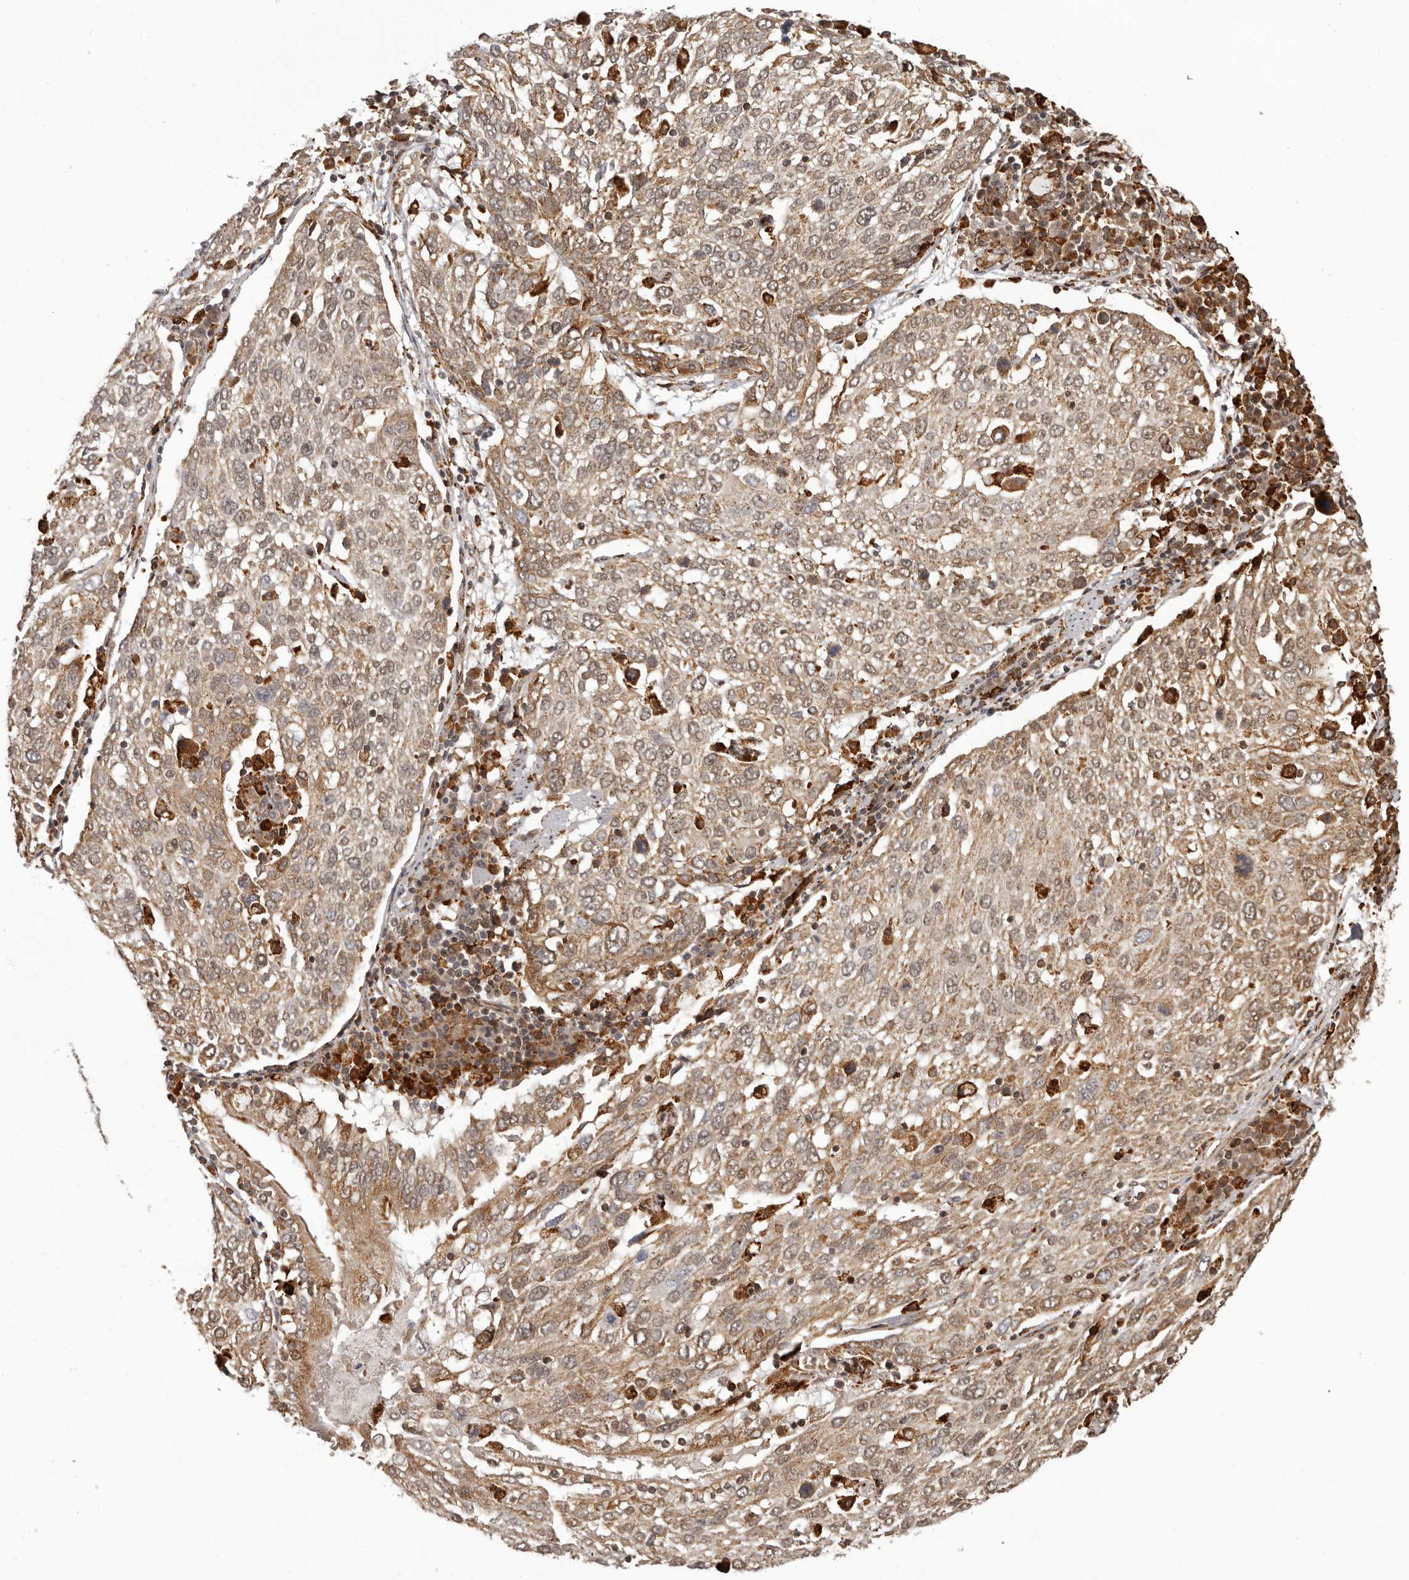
{"staining": {"intensity": "moderate", "quantity": ">75%", "location": "cytoplasmic/membranous,nuclear"}, "tissue": "lung cancer", "cell_type": "Tumor cells", "image_type": "cancer", "snomed": [{"axis": "morphology", "description": "Squamous cell carcinoma, NOS"}, {"axis": "topography", "description": "Lung"}], "caption": "This histopathology image exhibits immunohistochemistry (IHC) staining of lung cancer (squamous cell carcinoma), with medium moderate cytoplasmic/membranous and nuclear staining in approximately >75% of tumor cells.", "gene": "IL32", "patient": {"sex": "male", "age": 65}}